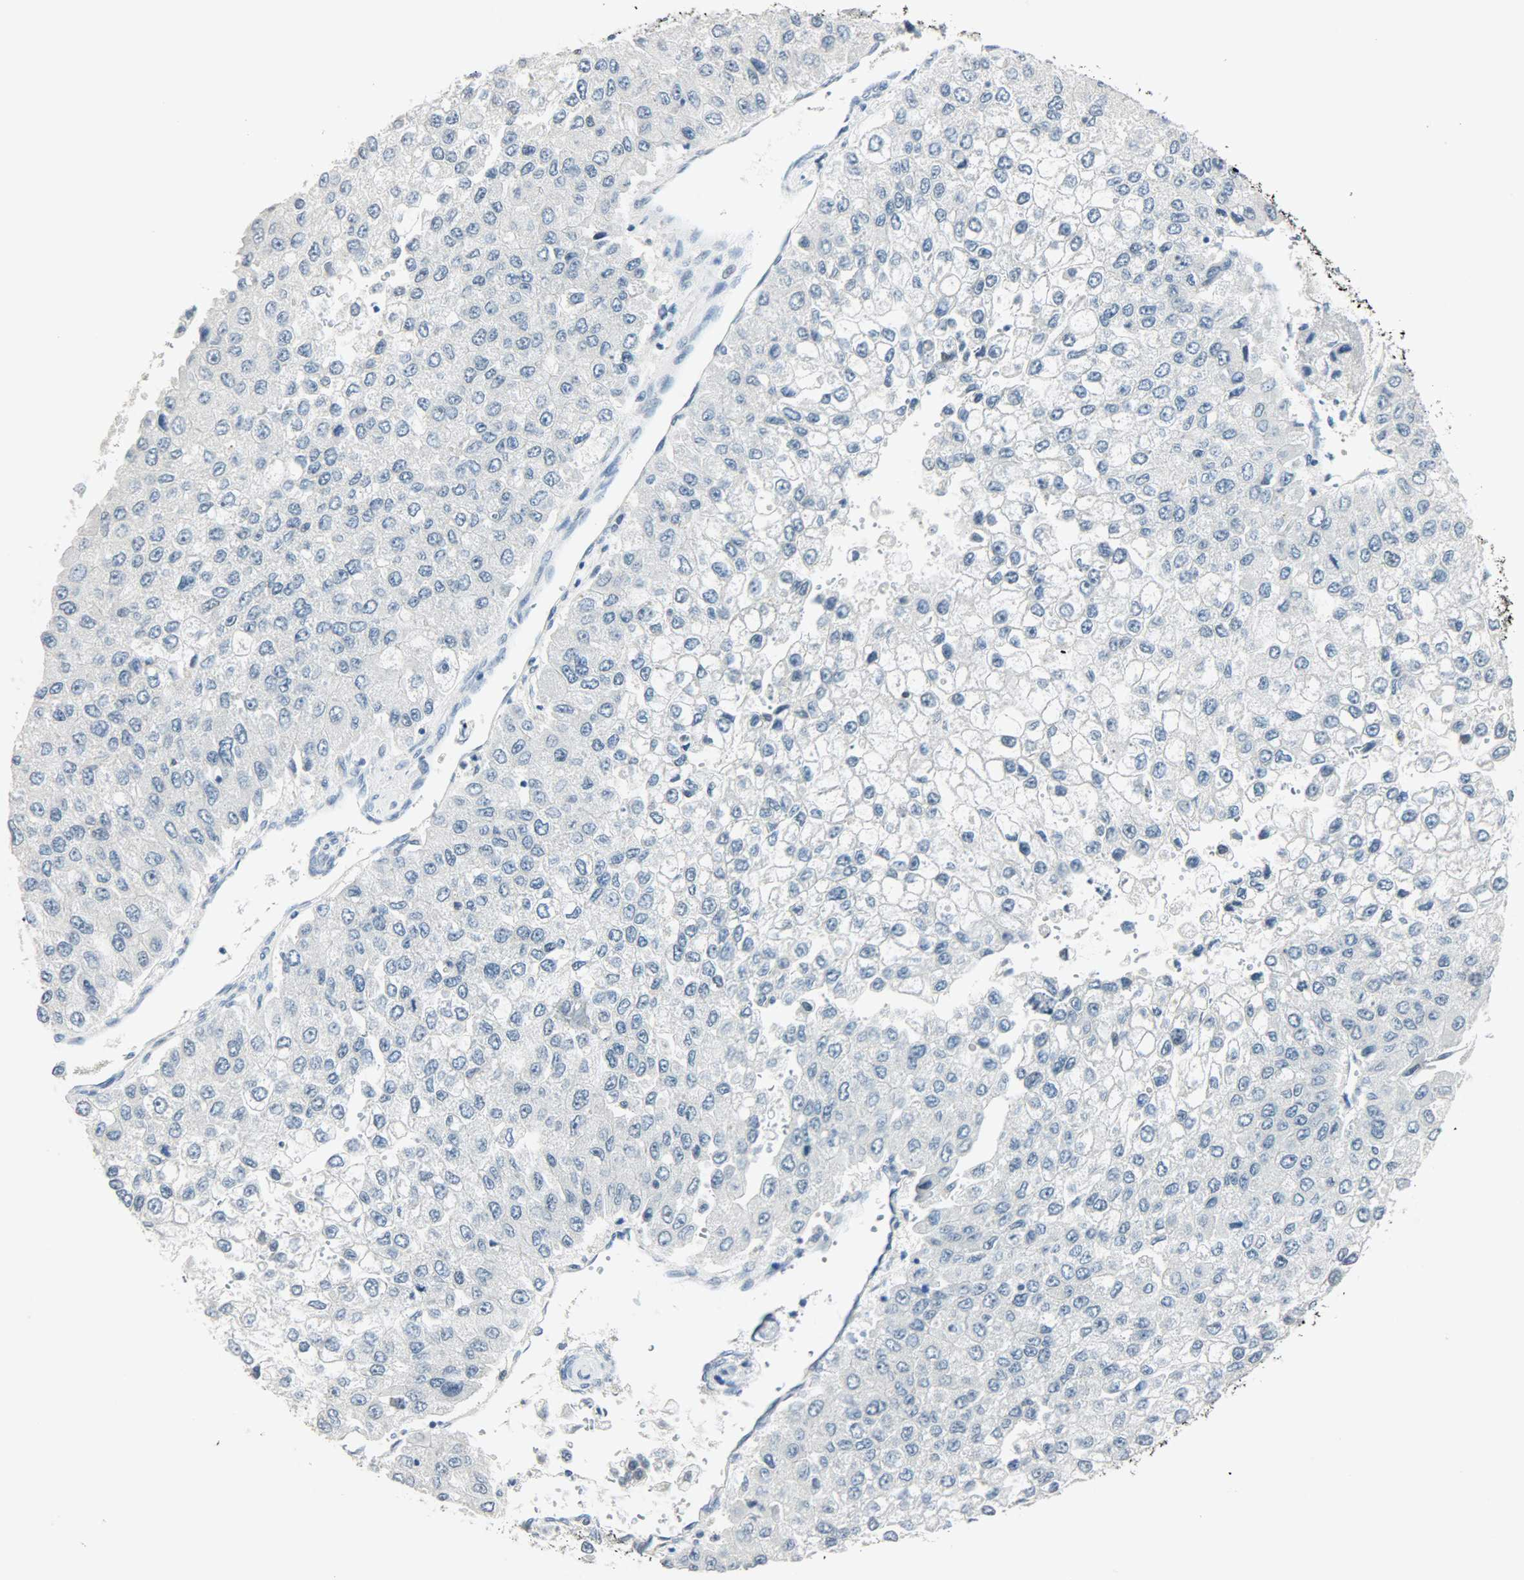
{"staining": {"intensity": "negative", "quantity": "none", "location": "none"}, "tissue": "liver cancer", "cell_type": "Tumor cells", "image_type": "cancer", "snomed": [{"axis": "morphology", "description": "Carcinoma, Hepatocellular, NOS"}, {"axis": "topography", "description": "Liver"}], "caption": "This is an IHC image of liver hepatocellular carcinoma. There is no expression in tumor cells.", "gene": "PPARG", "patient": {"sex": "female", "age": 66}}